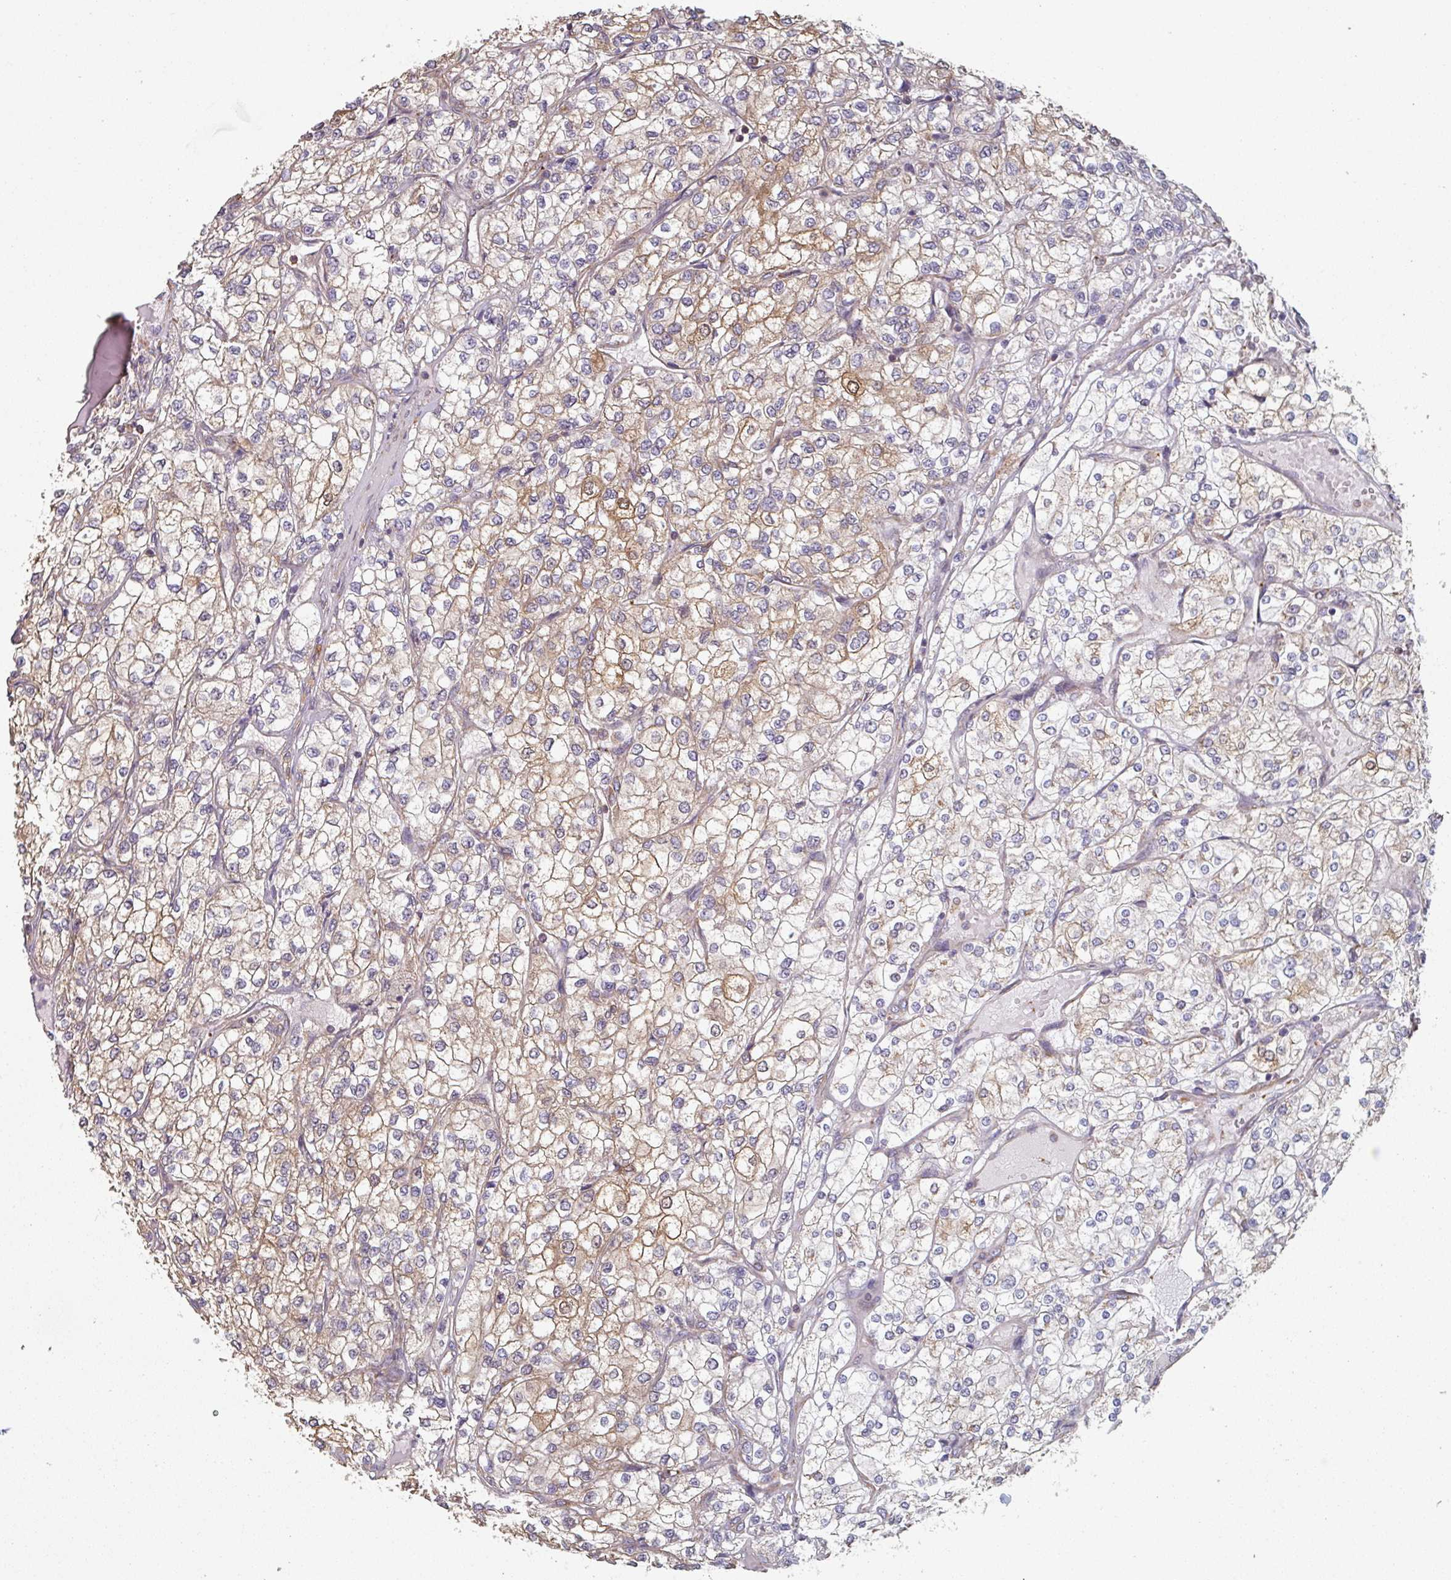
{"staining": {"intensity": "moderate", "quantity": "25%-75%", "location": "cytoplasmic/membranous"}, "tissue": "renal cancer", "cell_type": "Tumor cells", "image_type": "cancer", "snomed": [{"axis": "morphology", "description": "Adenocarcinoma, NOS"}, {"axis": "topography", "description": "Kidney"}], "caption": "Approximately 25%-75% of tumor cells in human adenocarcinoma (renal) show moderate cytoplasmic/membranous protein expression as visualized by brown immunohistochemical staining.", "gene": "GSTA4", "patient": {"sex": "male", "age": 80}}